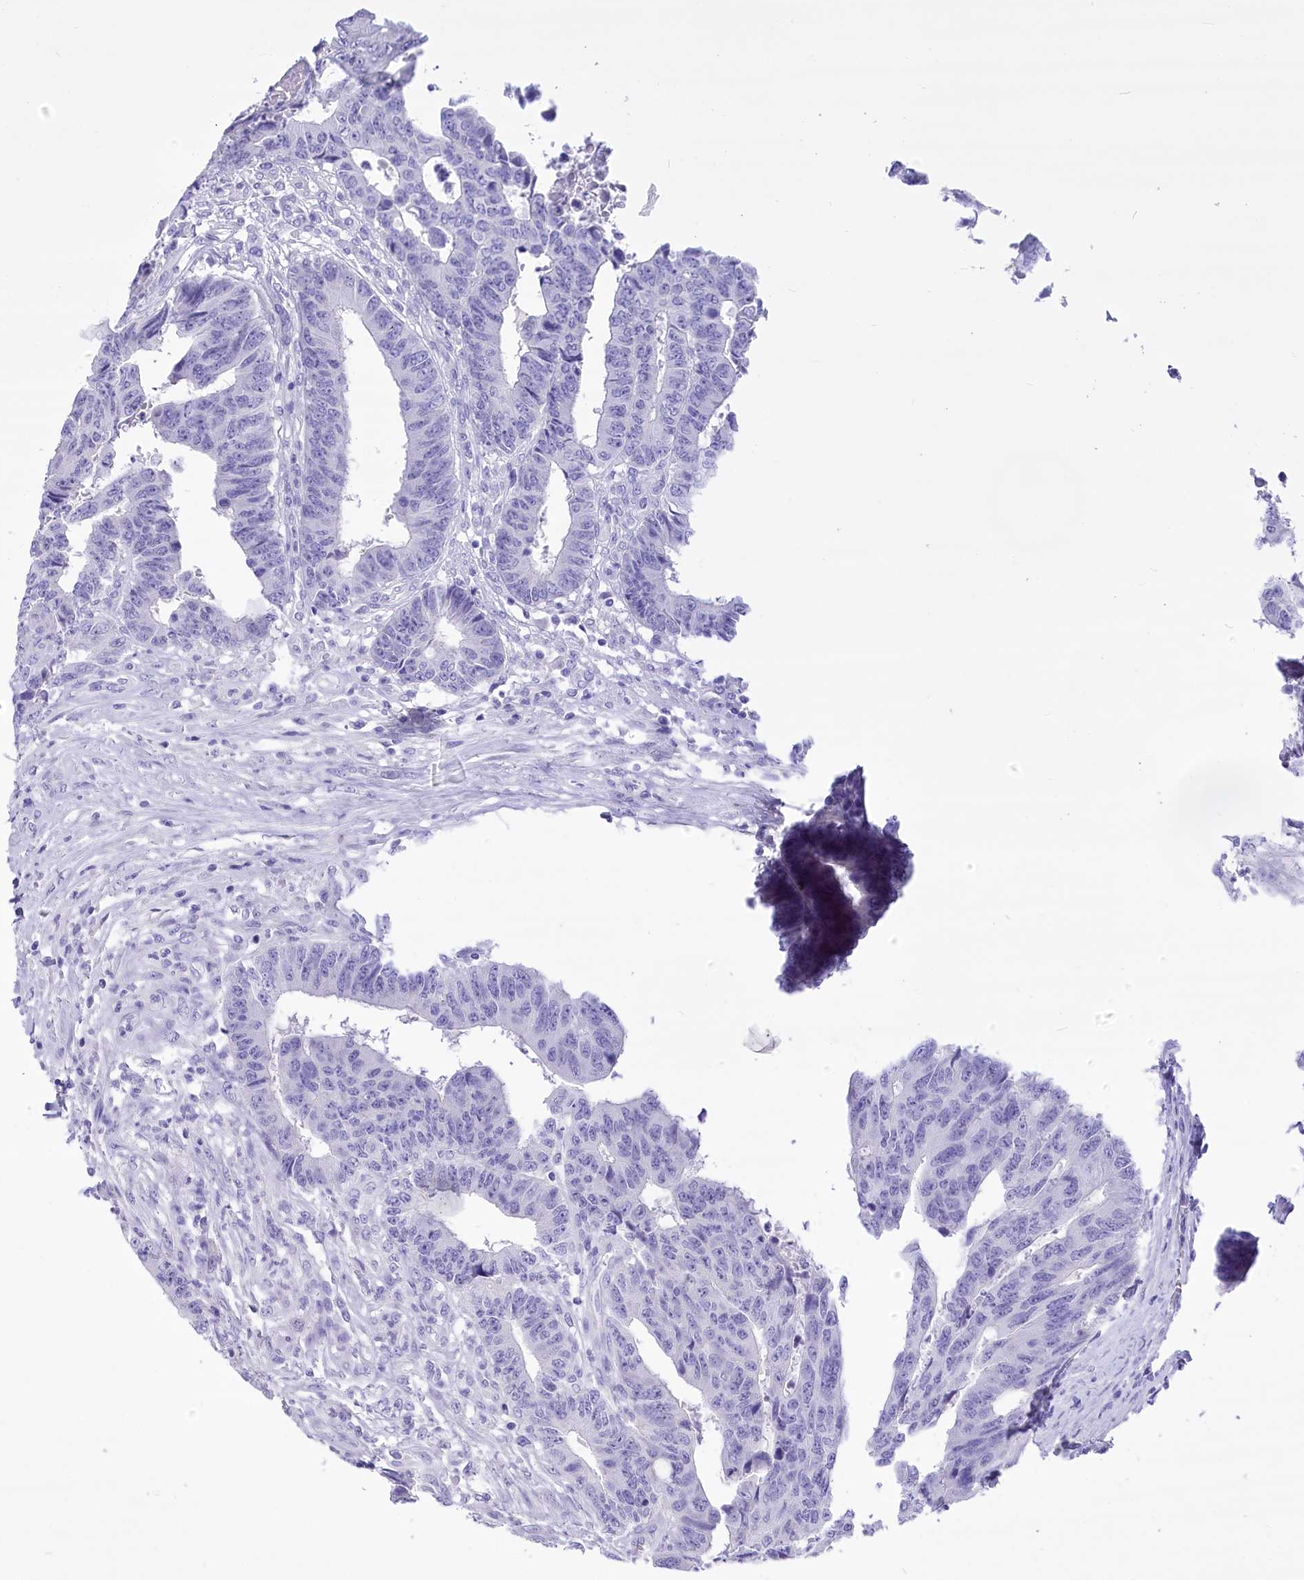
{"staining": {"intensity": "negative", "quantity": "none", "location": "none"}, "tissue": "colorectal cancer", "cell_type": "Tumor cells", "image_type": "cancer", "snomed": [{"axis": "morphology", "description": "Adenocarcinoma, NOS"}, {"axis": "topography", "description": "Rectum"}], "caption": "A micrograph of human colorectal cancer (adenocarcinoma) is negative for staining in tumor cells.", "gene": "PBLD", "patient": {"sex": "male", "age": 84}}